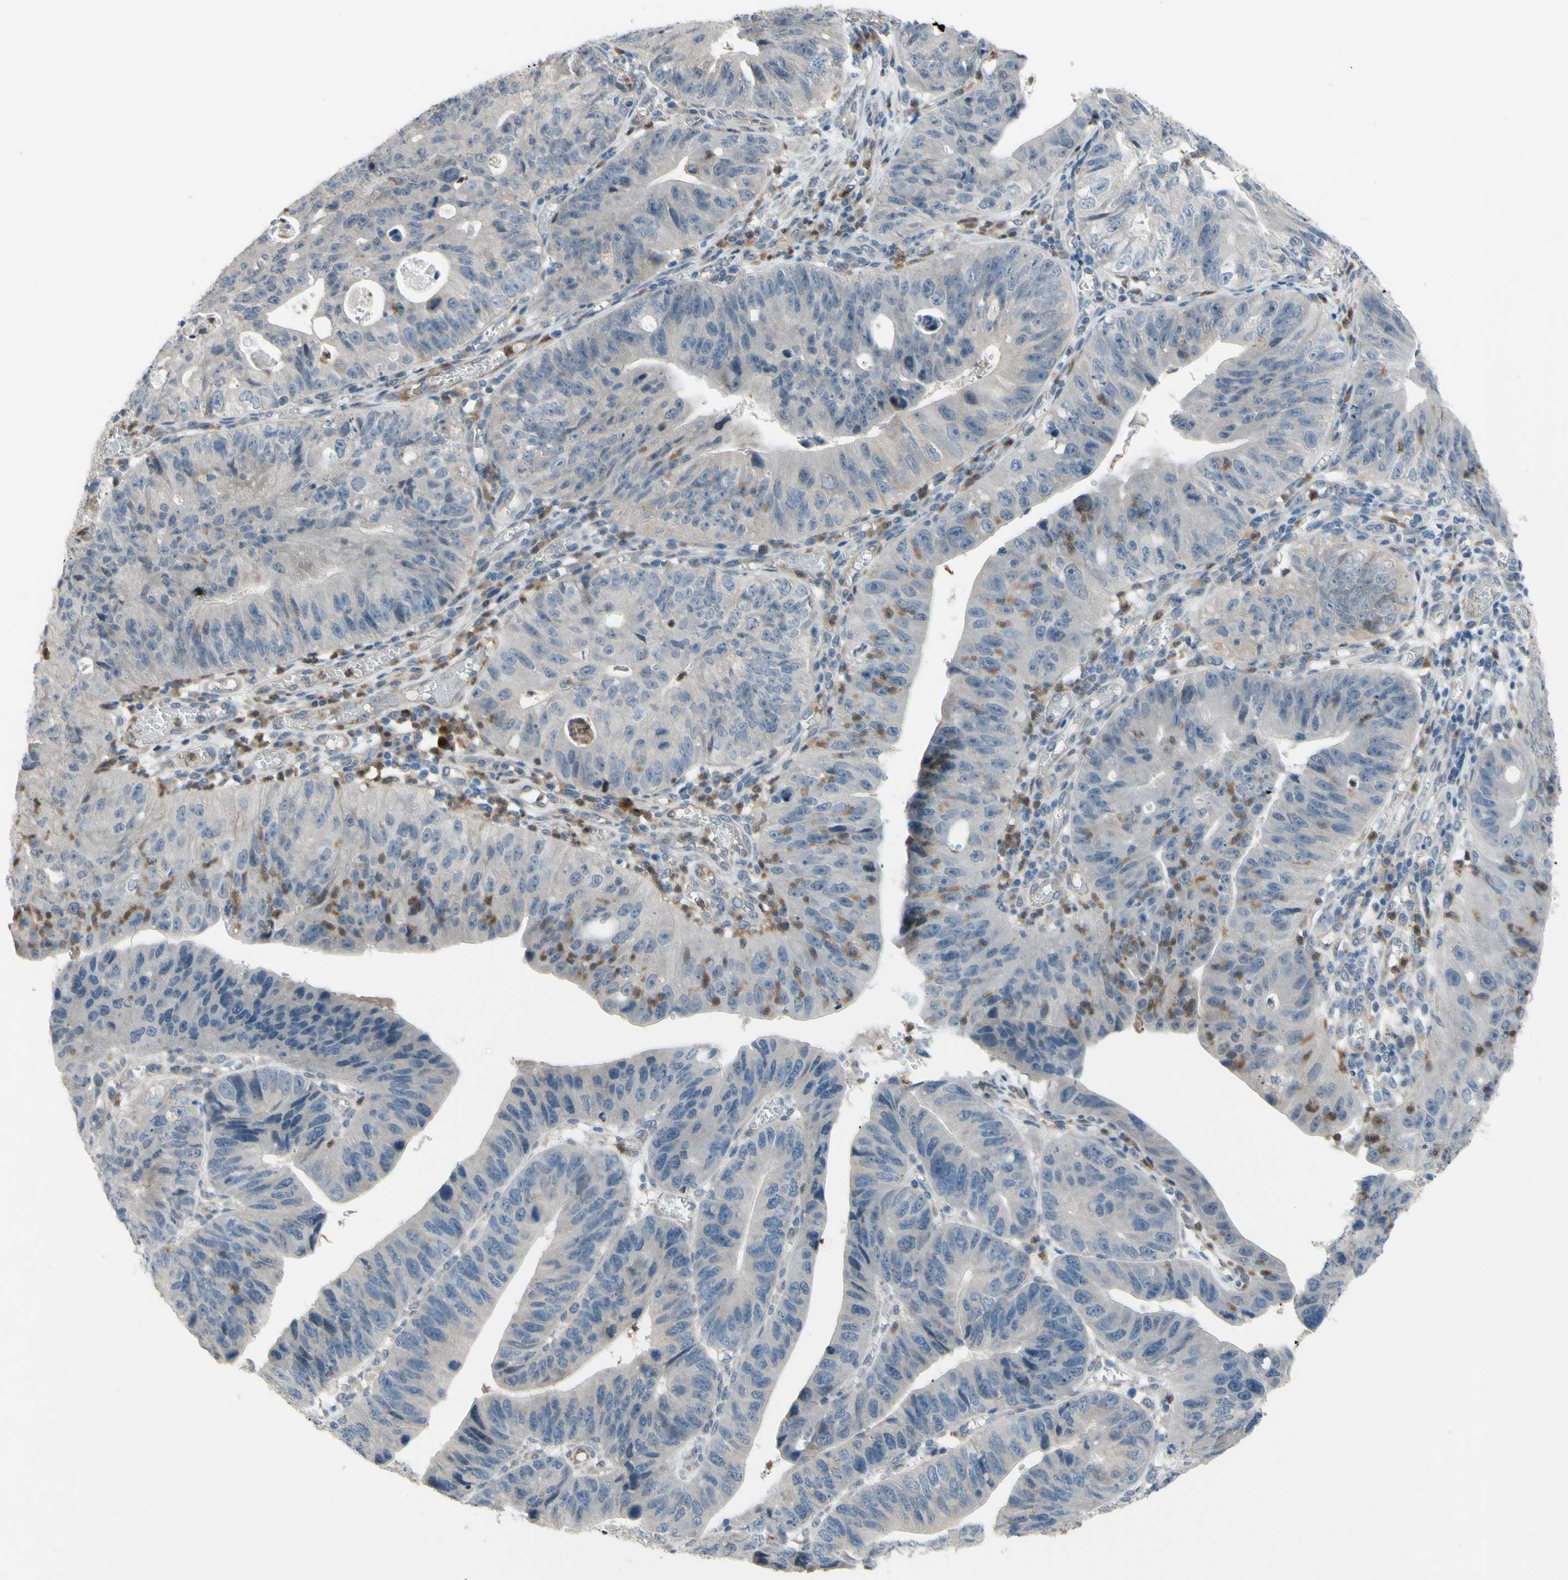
{"staining": {"intensity": "weak", "quantity": ">75%", "location": "cytoplasmic/membranous"}, "tissue": "stomach cancer", "cell_type": "Tumor cells", "image_type": "cancer", "snomed": [{"axis": "morphology", "description": "Adenocarcinoma, NOS"}, {"axis": "topography", "description": "Stomach"}], "caption": "Immunohistochemistry (IHC) (DAB (3,3'-diaminobenzidine)) staining of stomach cancer (adenocarcinoma) exhibits weak cytoplasmic/membranous protein positivity in about >75% of tumor cells. (brown staining indicates protein expression, while blue staining denotes nuclei).", "gene": "GRAMD2B", "patient": {"sex": "male", "age": 59}}